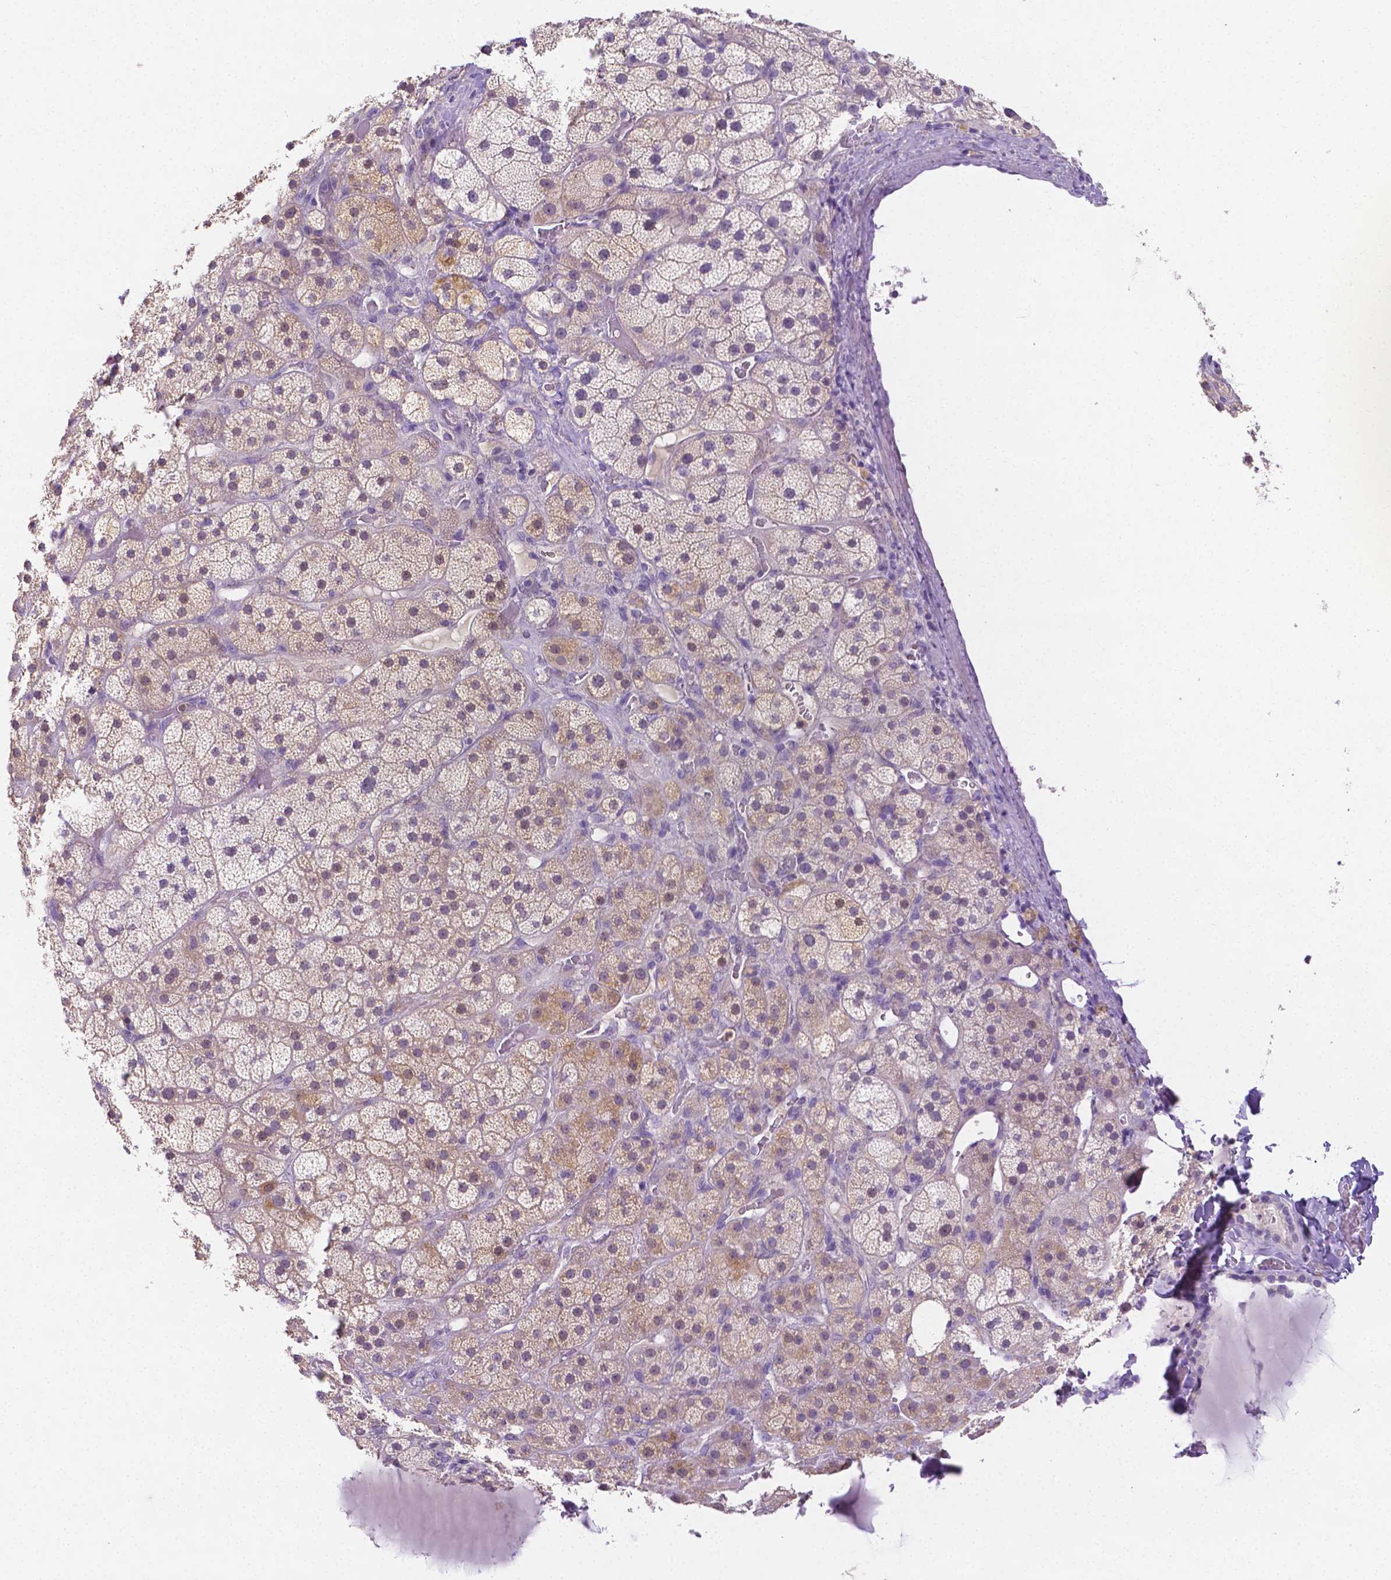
{"staining": {"intensity": "weak", "quantity": "25%-75%", "location": "cytoplasmic/membranous"}, "tissue": "adrenal gland", "cell_type": "Glandular cells", "image_type": "normal", "snomed": [{"axis": "morphology", "description": "Normal tissue, NOS"}, {"axis": "topography", "description": "Adrenal gland"}], "caption": "Normal adrenal gland was stained to show a protein in brown. There is low levels of weak cytoplasmic/membranous staining in approximately 25%-75% of glandular cells. (DAB IHC with brightfield microscopy, high magnification).", "gene": "NXPH2", "patient": {"sex": "male", "age": 57}}